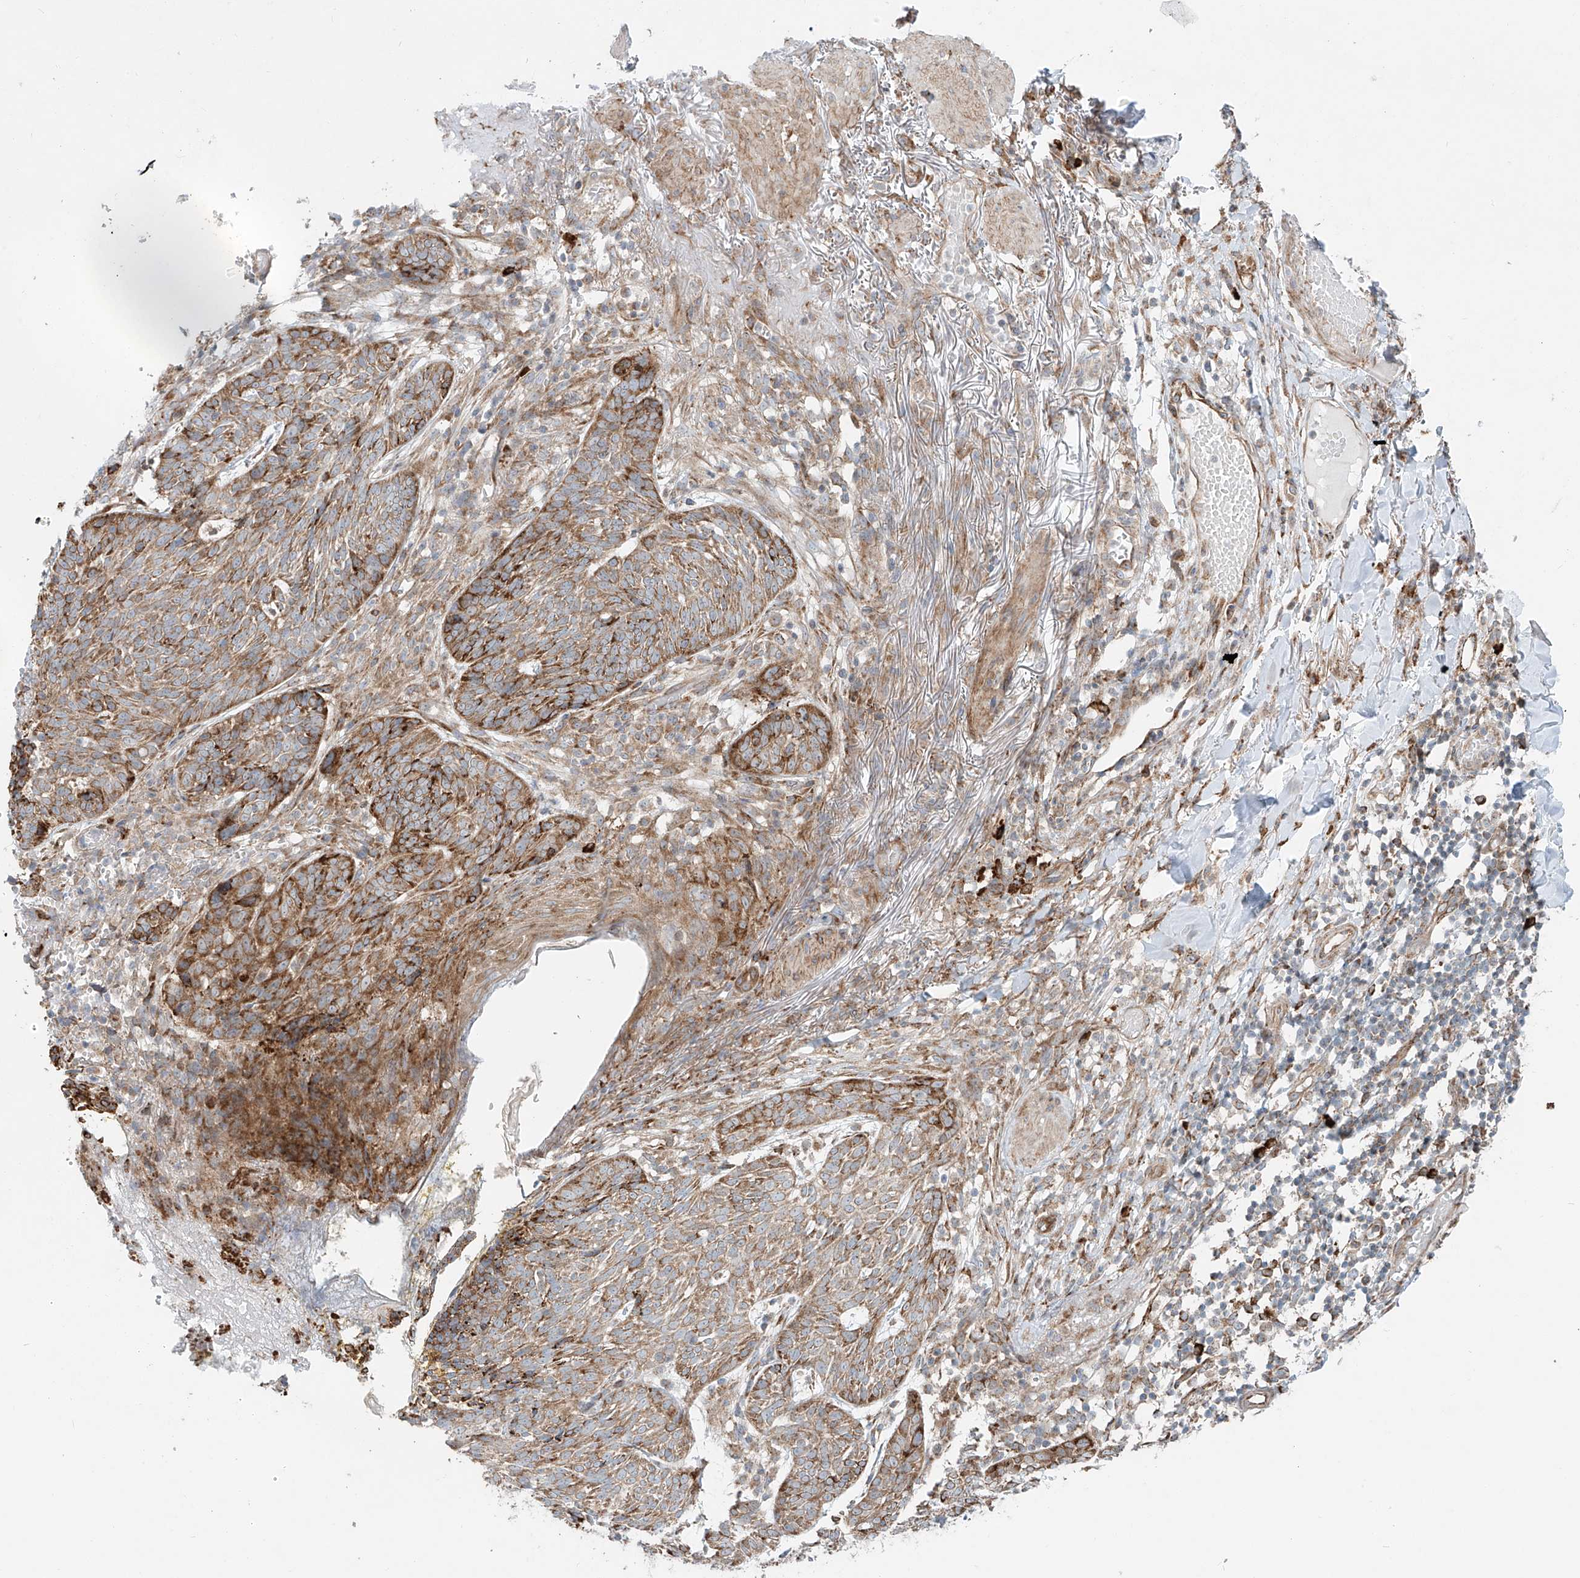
{"staining": {"intensity": "moderate", "quantity": ">75%", "location": "cytoplasmic/membranous"}, "tissue": "skin cancer", "cell_type": "Tumor cells", "image_type": "cancer", "snomed": [{"axis": "morphology", "description": "Normal tissue, NOS"}, {"axis": "morphology", "description": "Basal cell carcinoma"}, {"axis": "topography", "description": "Skin"}], "caption": "Skin basal cell carcinoma was stained to show a protein in brown. There is medium levels of moderate cytoplasmic/membranous expression in approximately >75% of tumor cells.", "gene": "EIPR1", "patient": {"sex": "male", "age": 64}}